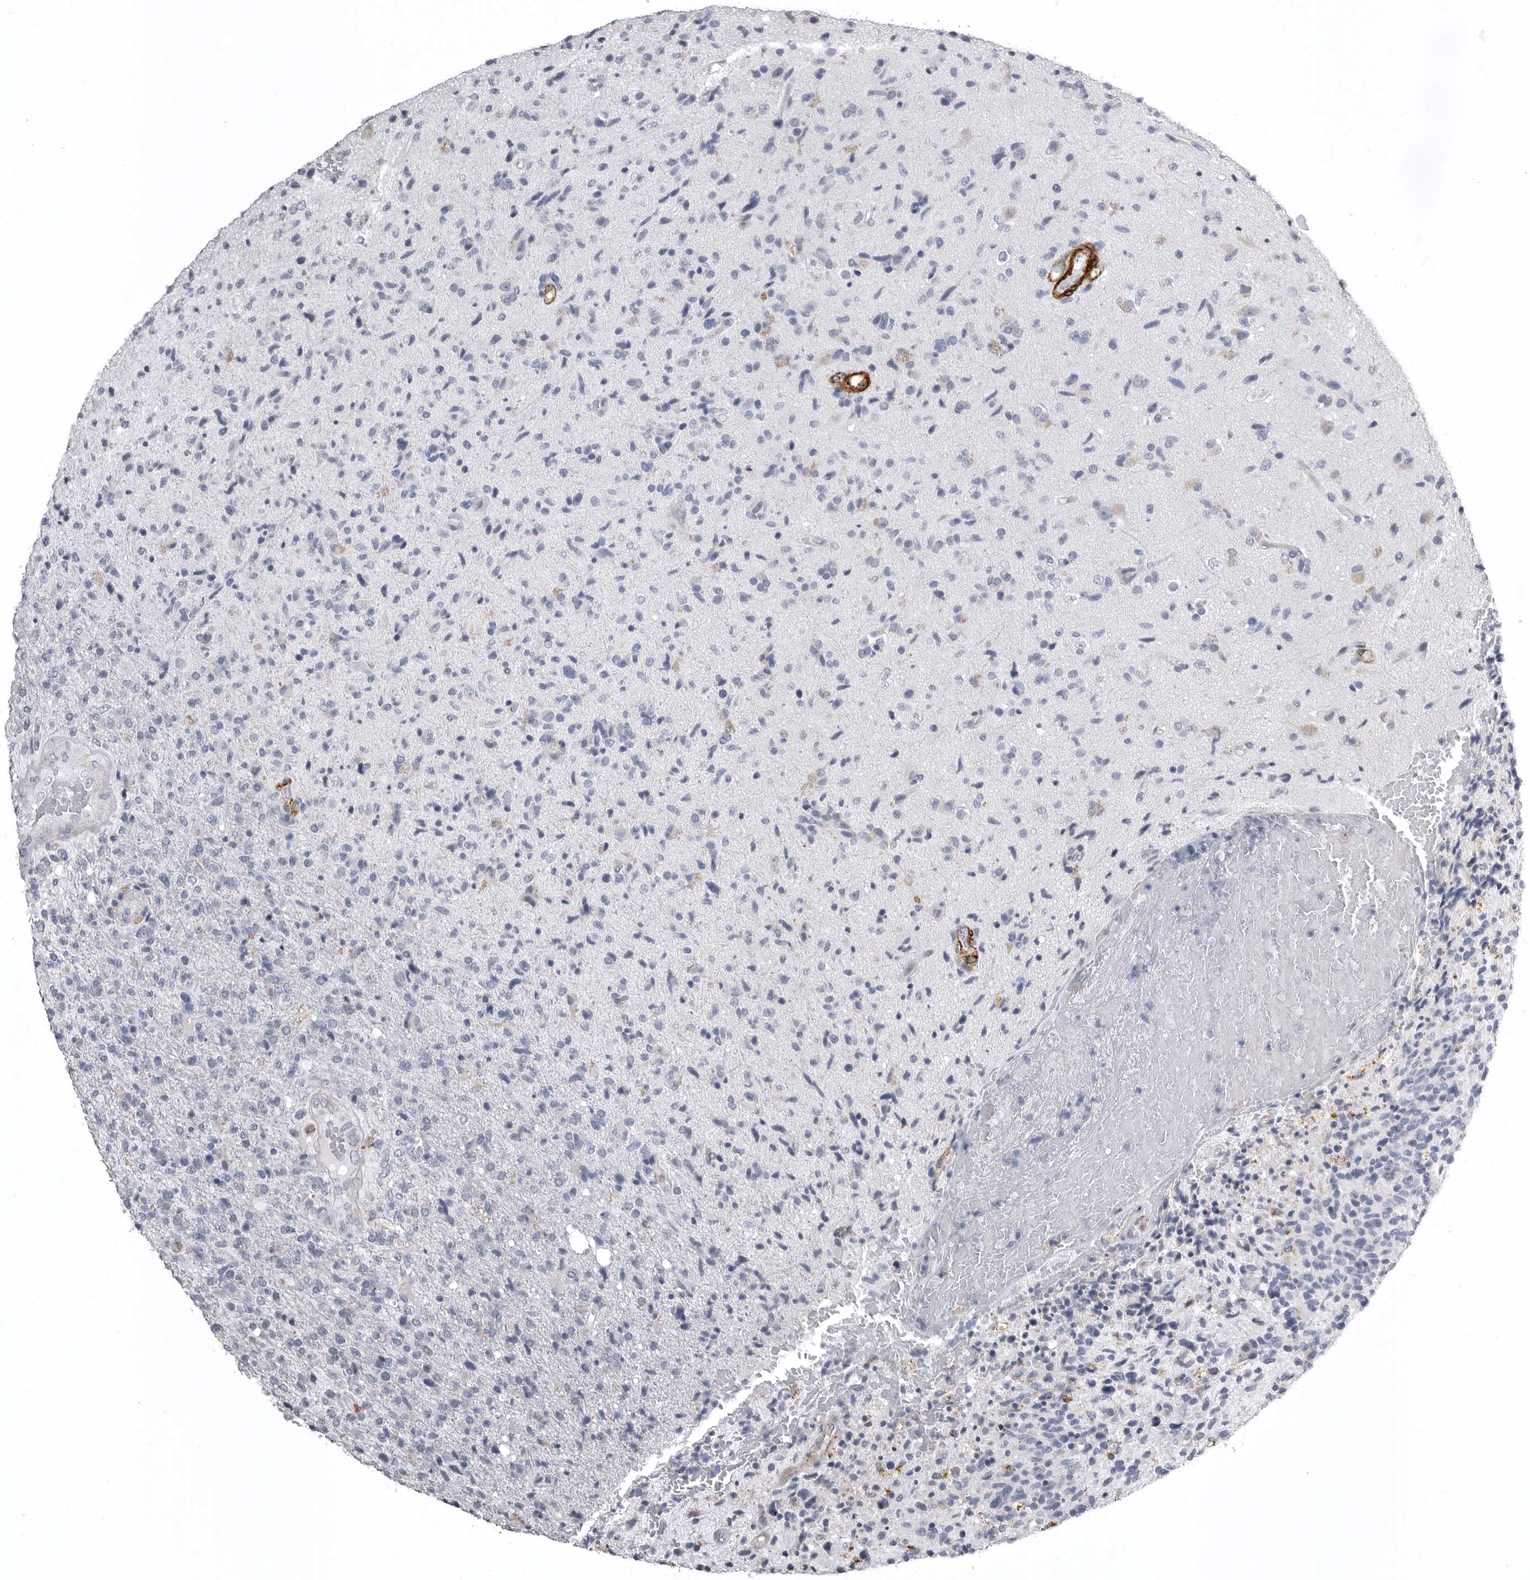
{"staining": {"intensity": "negative", "quantity": "none", "location": "none"}, "tissue": "glioma", "cell_type": "Tumor cells", "image_type": "cancer", "snomed": [{"axis": "morphology", "description": "Glioma, malignant, High grade"}, {"axis": "topography", "description": "Brain"}], "caption": "Glioma stained for a protein using IHC displays no positivity tumor cells.", "gene": "AOC3", "patient": {"sex": "male", "age": 72}}